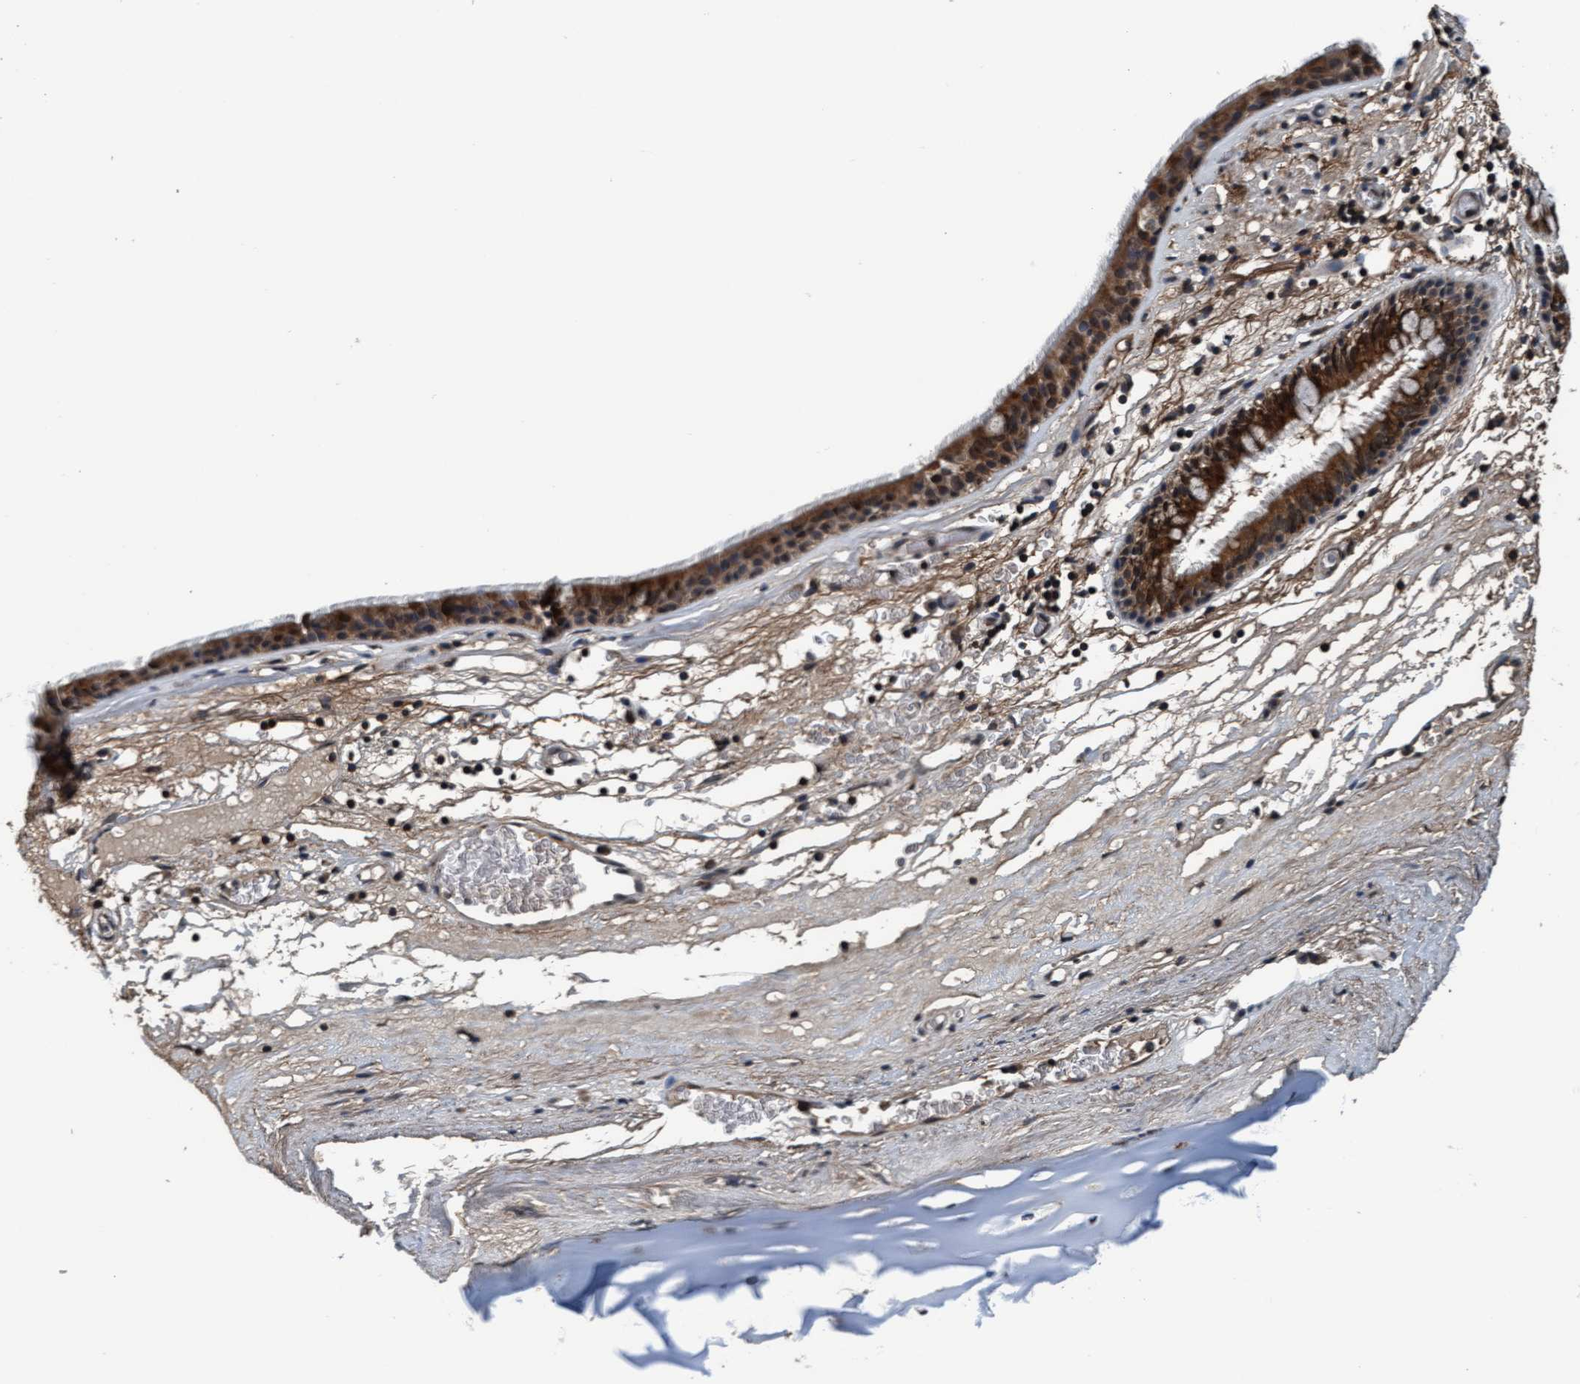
{"staining": {"intensity": "strong", "quantity": ">75%", "location": "cytoplasmic/membranous"}, "tissue": "bronchus", "cell_type": "Respiratory epithelial cells", "image_type": "normal", "snomed": [{"axis": "morphology", "description": "Normal tissue, NOS"}, {"axis": "topography", "description": "Cartilage tissue"}], "caption": "IHC of unremarkable bronchus shows high levels of strong cytoplasmic/membranous staining in about >75% of respiratory epithelial cells. The staining was performed using DAB to visualize the protein expression in brown, while the nuclei were stained in blue with hematoxylin (Magnification: 20x).", "gene": "WASF1", "patient": {"sex": "female", "age": 63}}